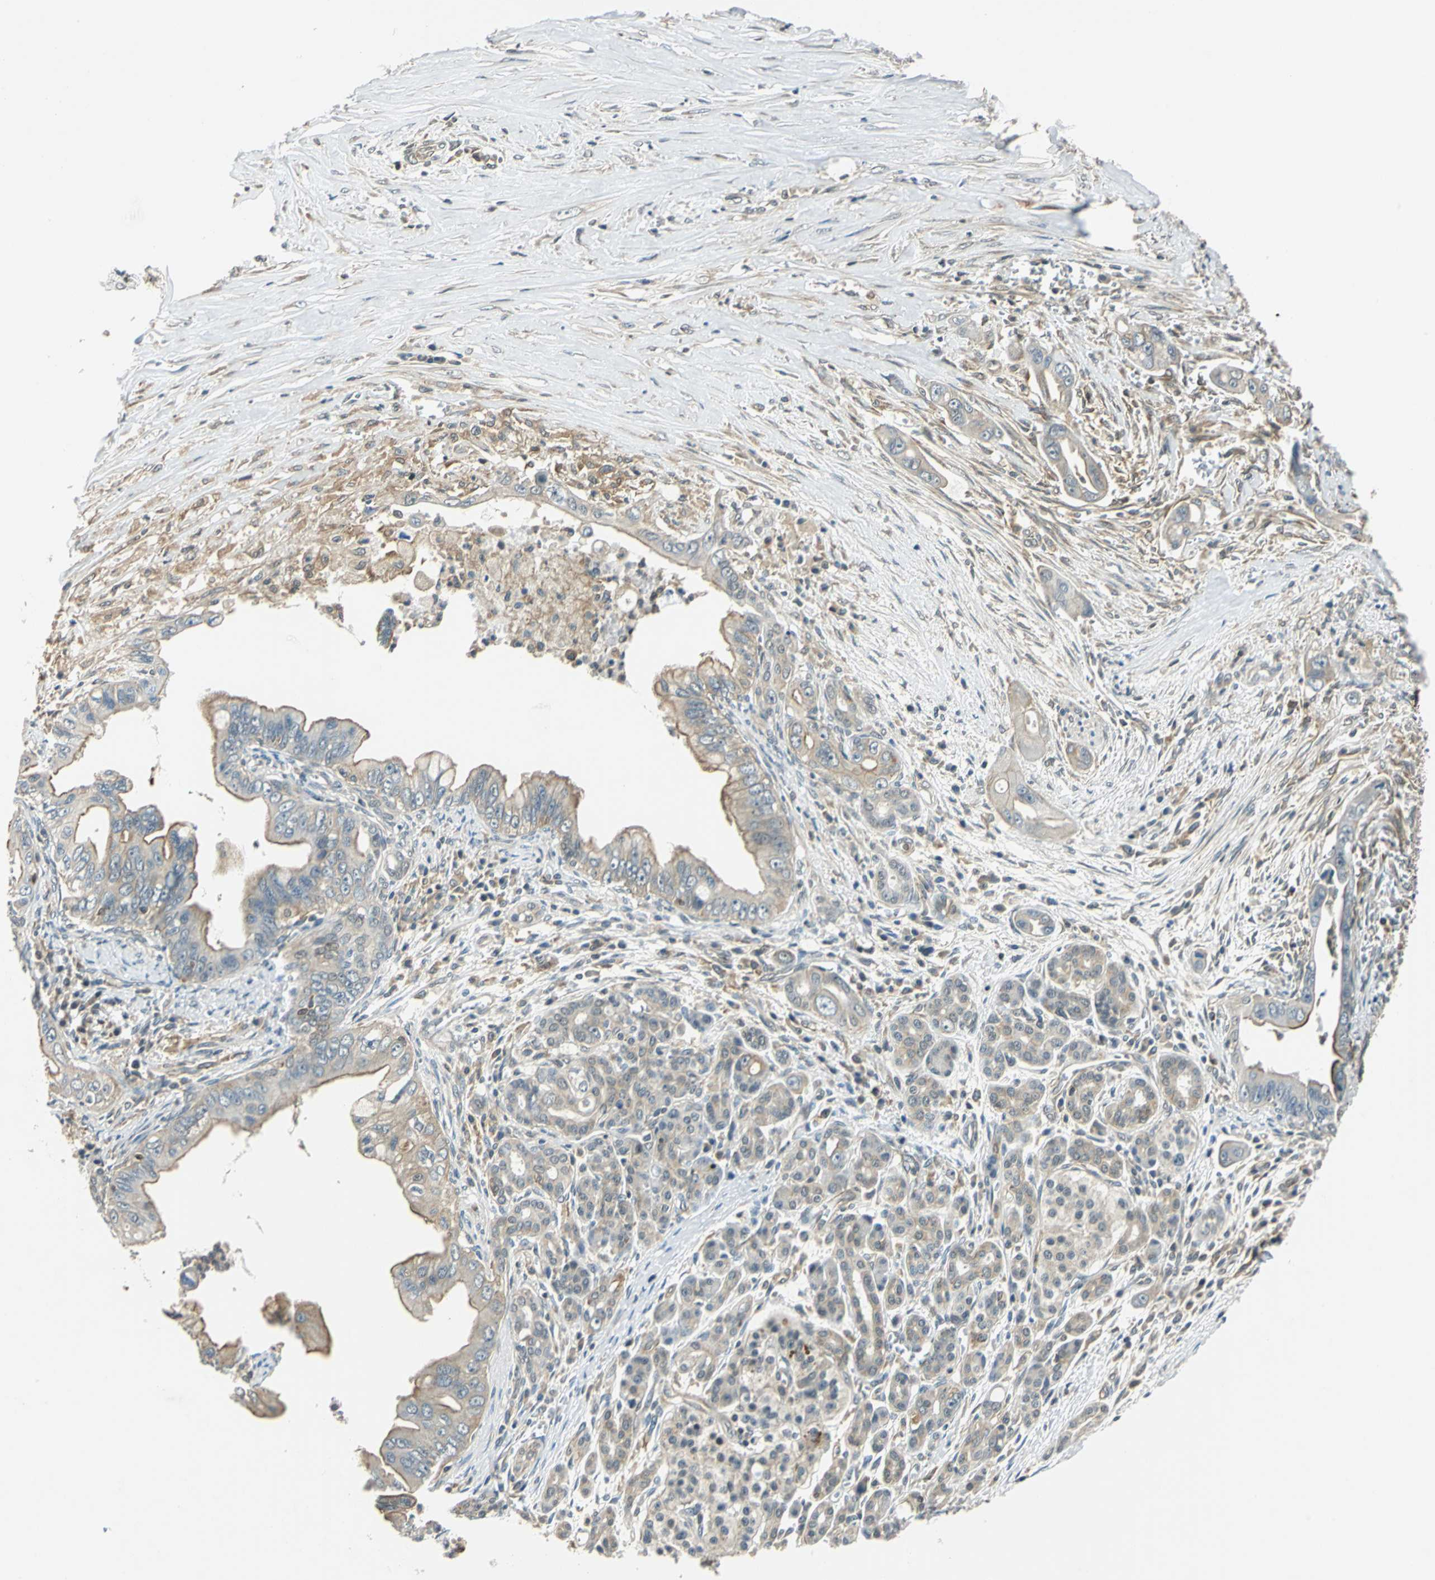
{"staining": {"intensity": "moderate", "quantity": "25%-75%", "location": "cytoplasmic/membranous"}, "tissue": "pancreatic cancer", "cell_type": "Tumor cells", "image_type": "cancer", "snomed": [{"axis": "morphology", "description": "Adenocarcinoma, NOS"}, {"axis": "topography", "description": "Pancreas"}], "caption": "Pancreatic adenocarcinoma stained with a protein marker displays moderate staining in tumor cells.", "gene": "ARPC3", "patient": {"sex": "male", "age": 59}}